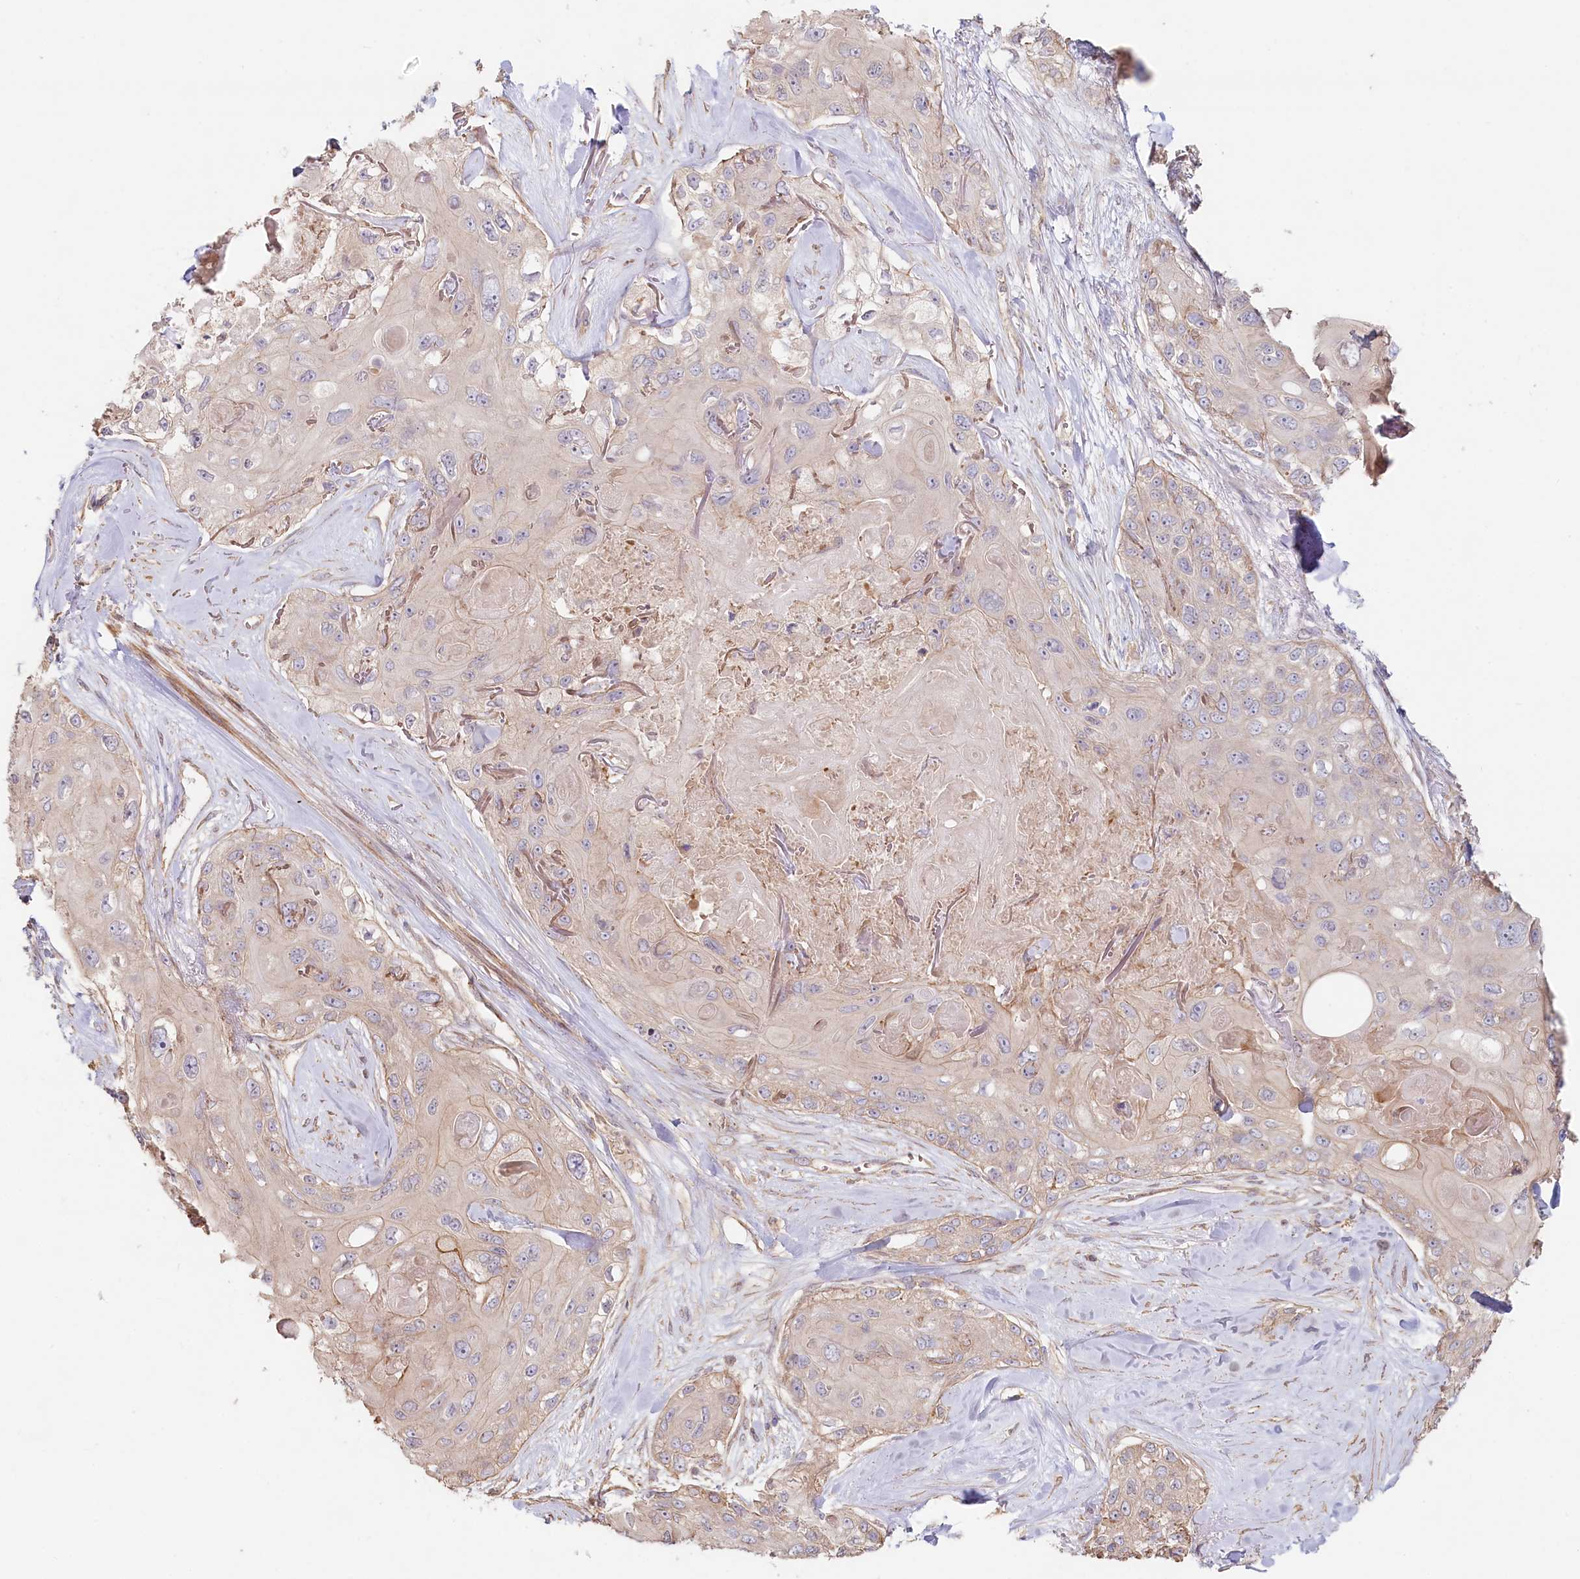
{"staining": {"intensity": "weak", "quantity": "<25%", "location": "cytoplasmic/membranous"}, "tissue": "skin cancer", "cell_type": "Tumor cells", "image_type": "cancer", "snomed": [{"axis": "morphology", "description": "Normal tissue, NOS"}, {"axis": "morphology", "description": "Squamous cell carcinoma, NOS"}, {"axis": "topography", "description": "Skin"}], "caption": "Tumor cells show no significant protein staining in skin cancer (squamous cell carcinoma).", "gene": "TCHP", "patient": {"sex": "male", "age": 72}}